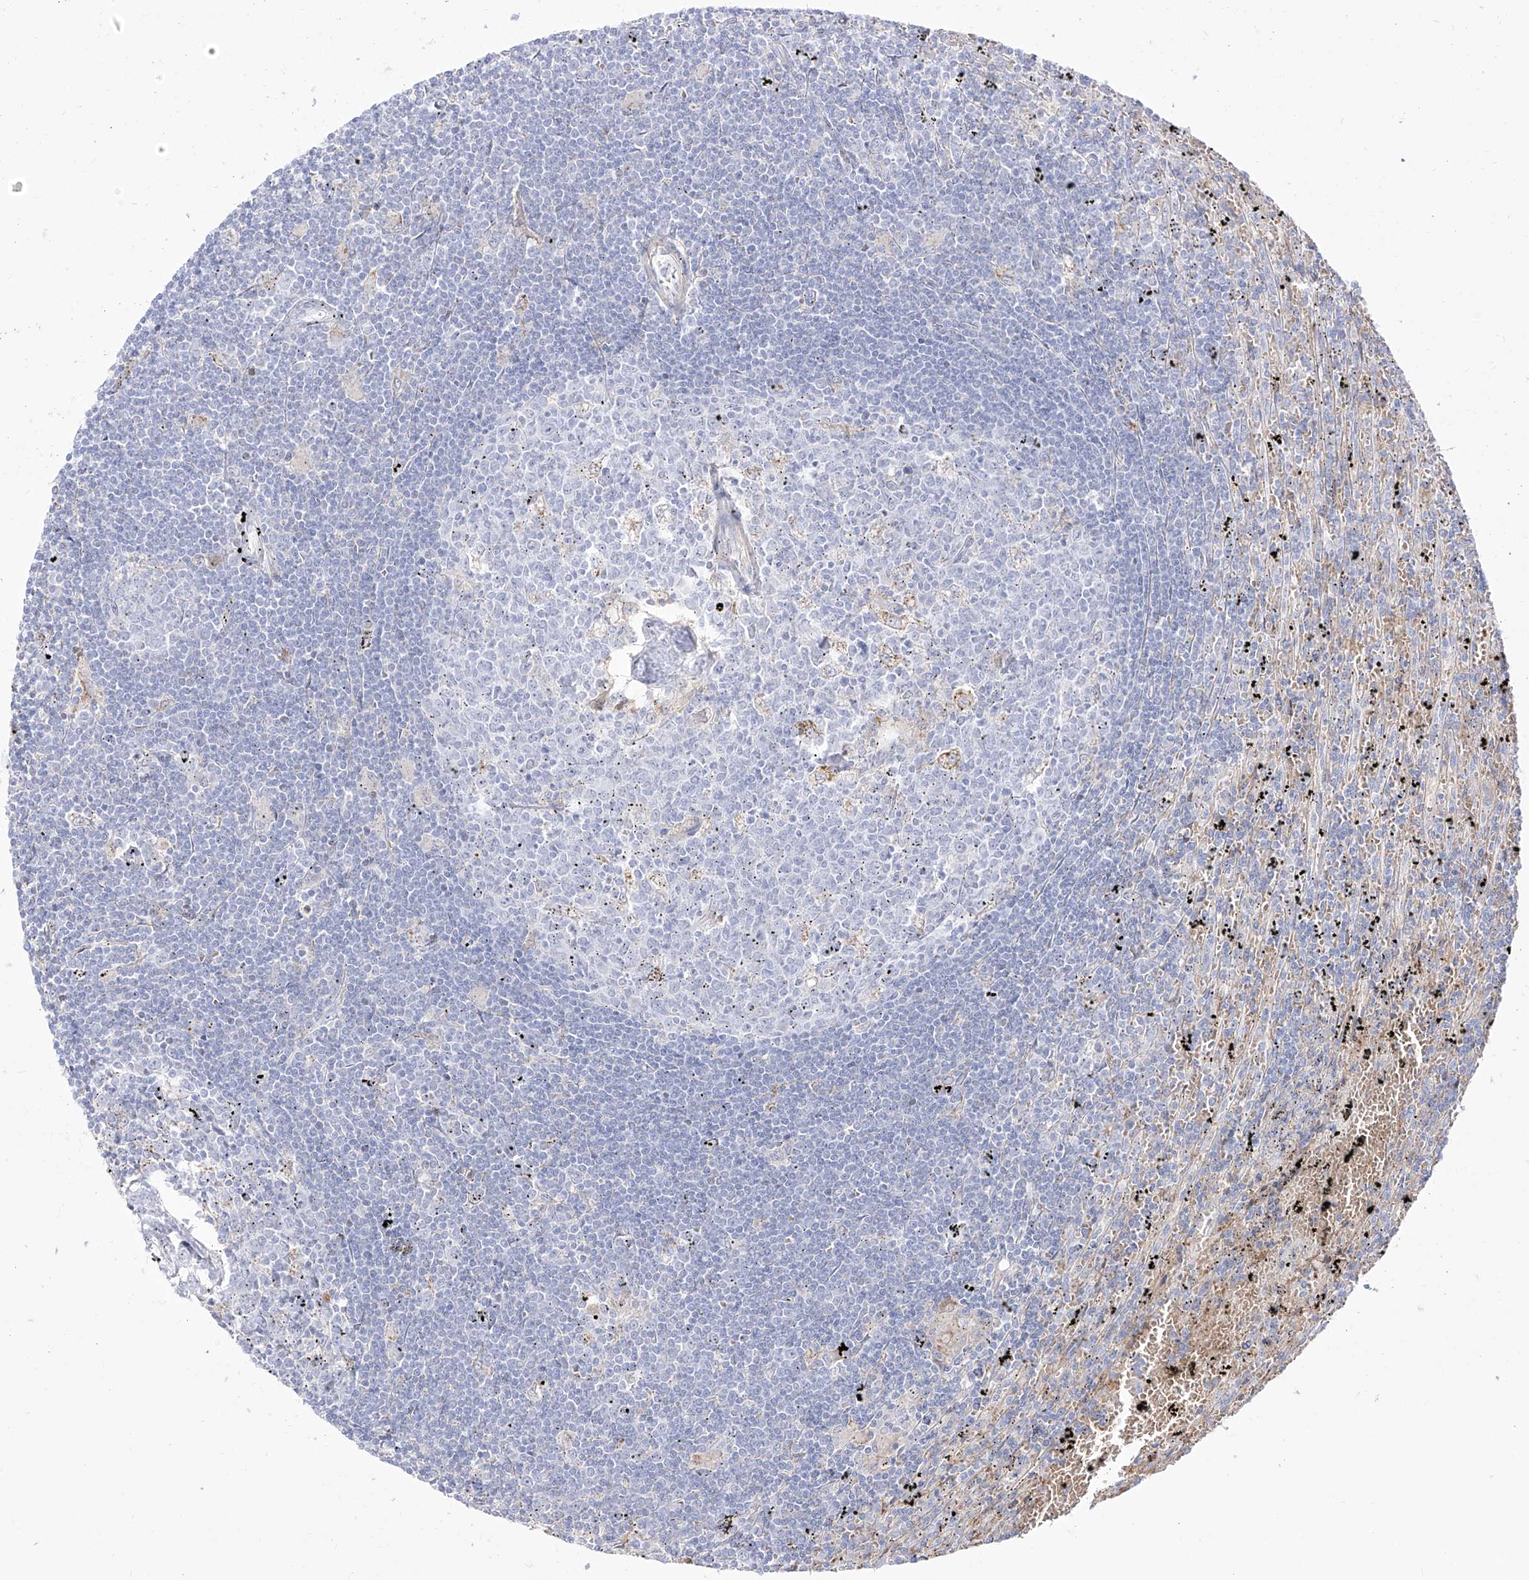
{"staining": {"intensity": "negative", "quantity": "none", "location": "none"}, "tissue": "lymphoma", "cell_type": "Tumor cells", "image_type": "cancer", "snomed": [{"axis": "morphology", "description": "Malignant lymphoma, non-Hodgkin's type, Low grade"}, {"axis": "topography", "description": "Spleen"}], "caption": "An IHC image of malignant lymphoma, non-Hodgkin's type (low-grade) is shown. There is no staining in tumor cells of malignant lymphoma, non-Hodgkin's type (low-grade).", "gene": "ZGRF1", "patient": {"sex": "male", "age": 76}}